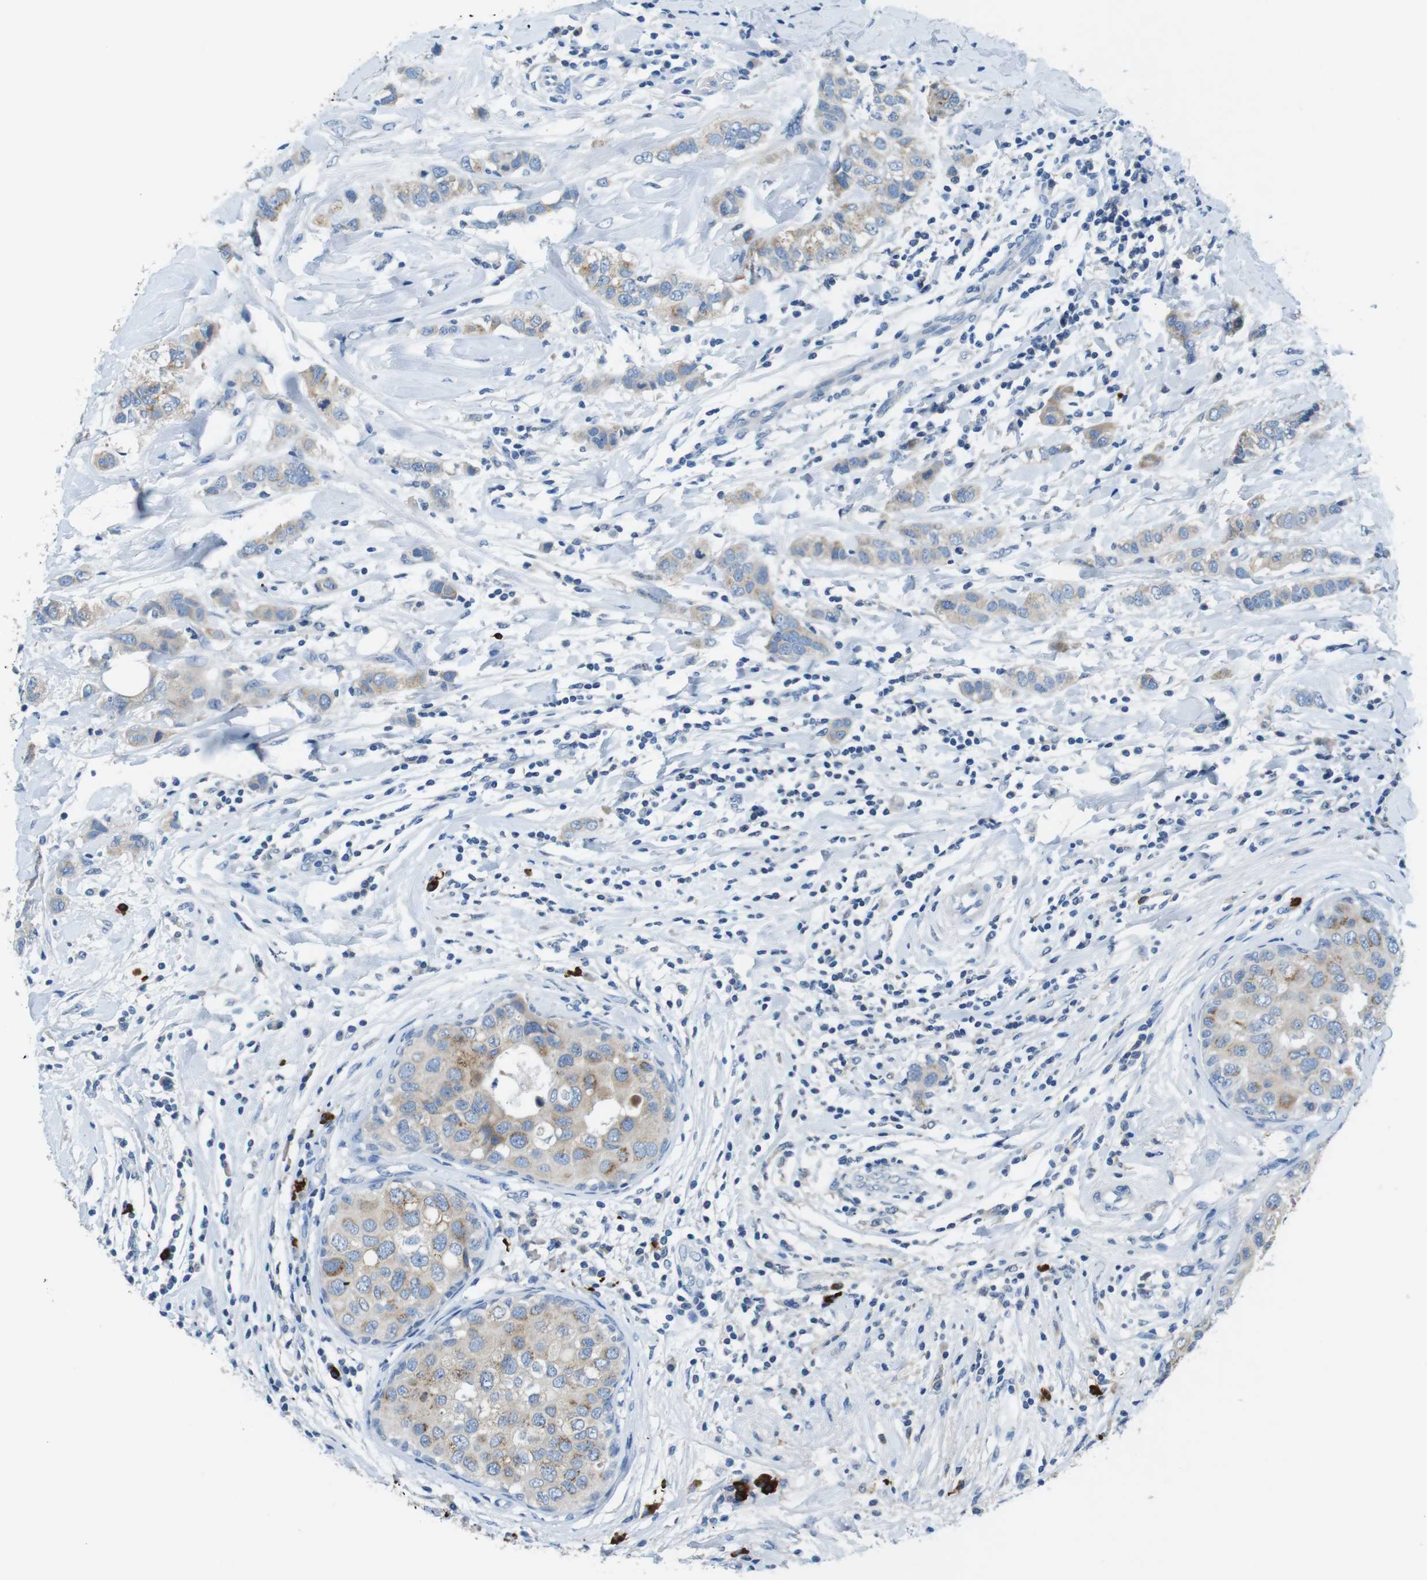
{"staining": {"intensity": "weak", "quantity": ">75%", "location": "cytoplasmic/membranous"}, "tissue": "breast cancer", "cell_type": "Tumor cells", "image_type": "cancer", "snomed": [{"axis": "morphology", "description": "Duct carcinoma"}, {"axis": "topography", "description": "Breast"}], "caption": "Breast infiltrating ductal carcinoma was stained to show a protein in brown. There is low levels of weak cytoplasmic/membranous positivity in about >75% of tumor cells. (Brightfield microscopy of DAB IHC at high magnification).", "gene": "SLC35A3", "patient": {"sex": "female", "age": 50}}